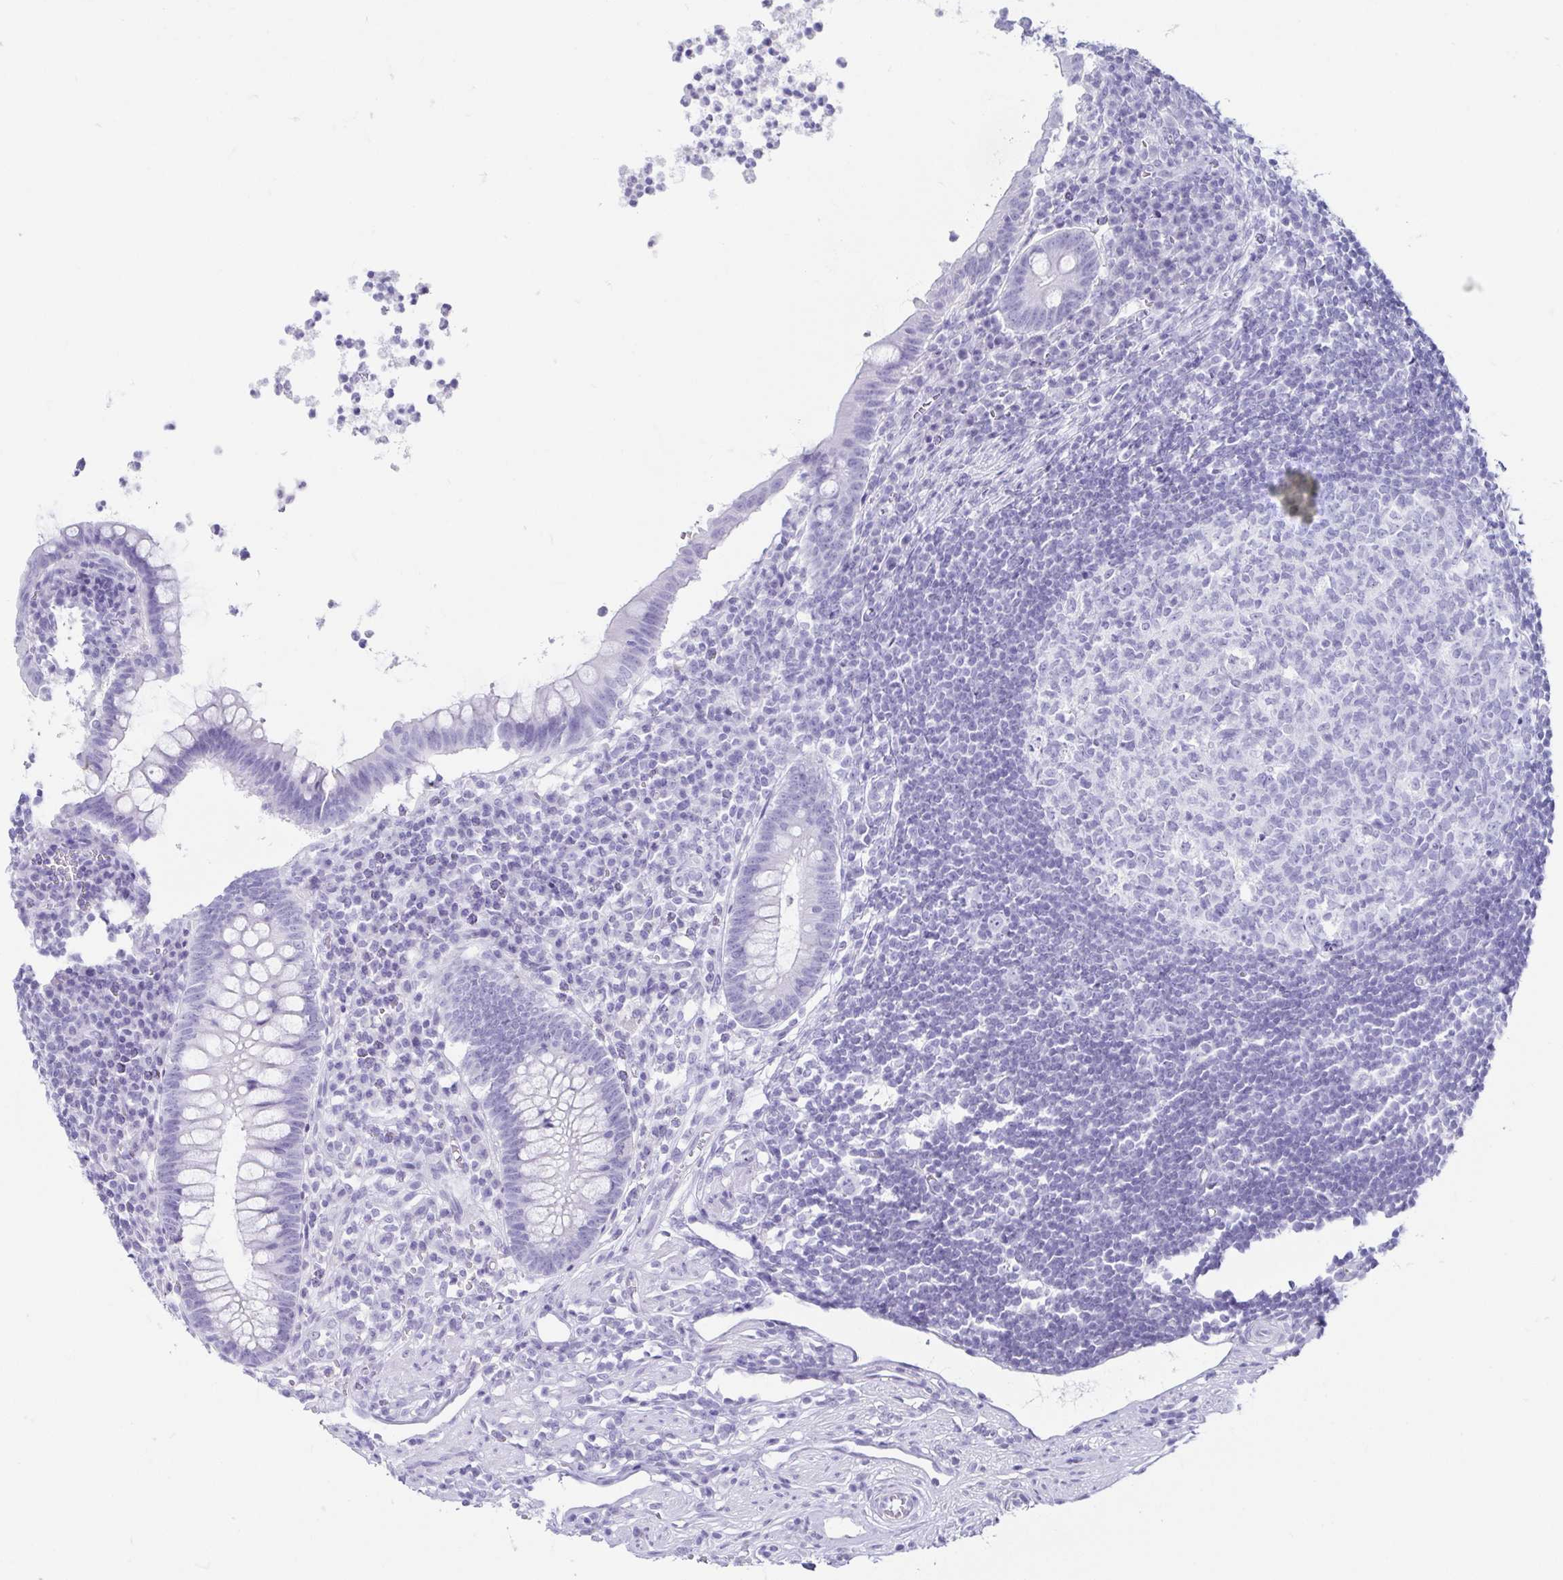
{"staining": {"intensity": "negative", "quantity": "none", "location": "none"}, "tissue": "appendix", "cell_type": "Glandular cells", "image_type": "normal", "snomed": [{"axis": "morphology", "description": "Normal tissue, NOS"}, {"axis": "topography", "description": "Appendix"}], "caption": "High magnification brightfield microscopy of normal appendix stained with DAB (brown) and counterstained with hematoxylin (blue): glandular cells show no significant positivity. The staining is performed using DAB (3,3'-diaminobenzidine) brown chromogen with nuclei counter-stained in using hematoxylin.", "gene": "CD164L2", "patient": {"sex": "female", "age": 56}}